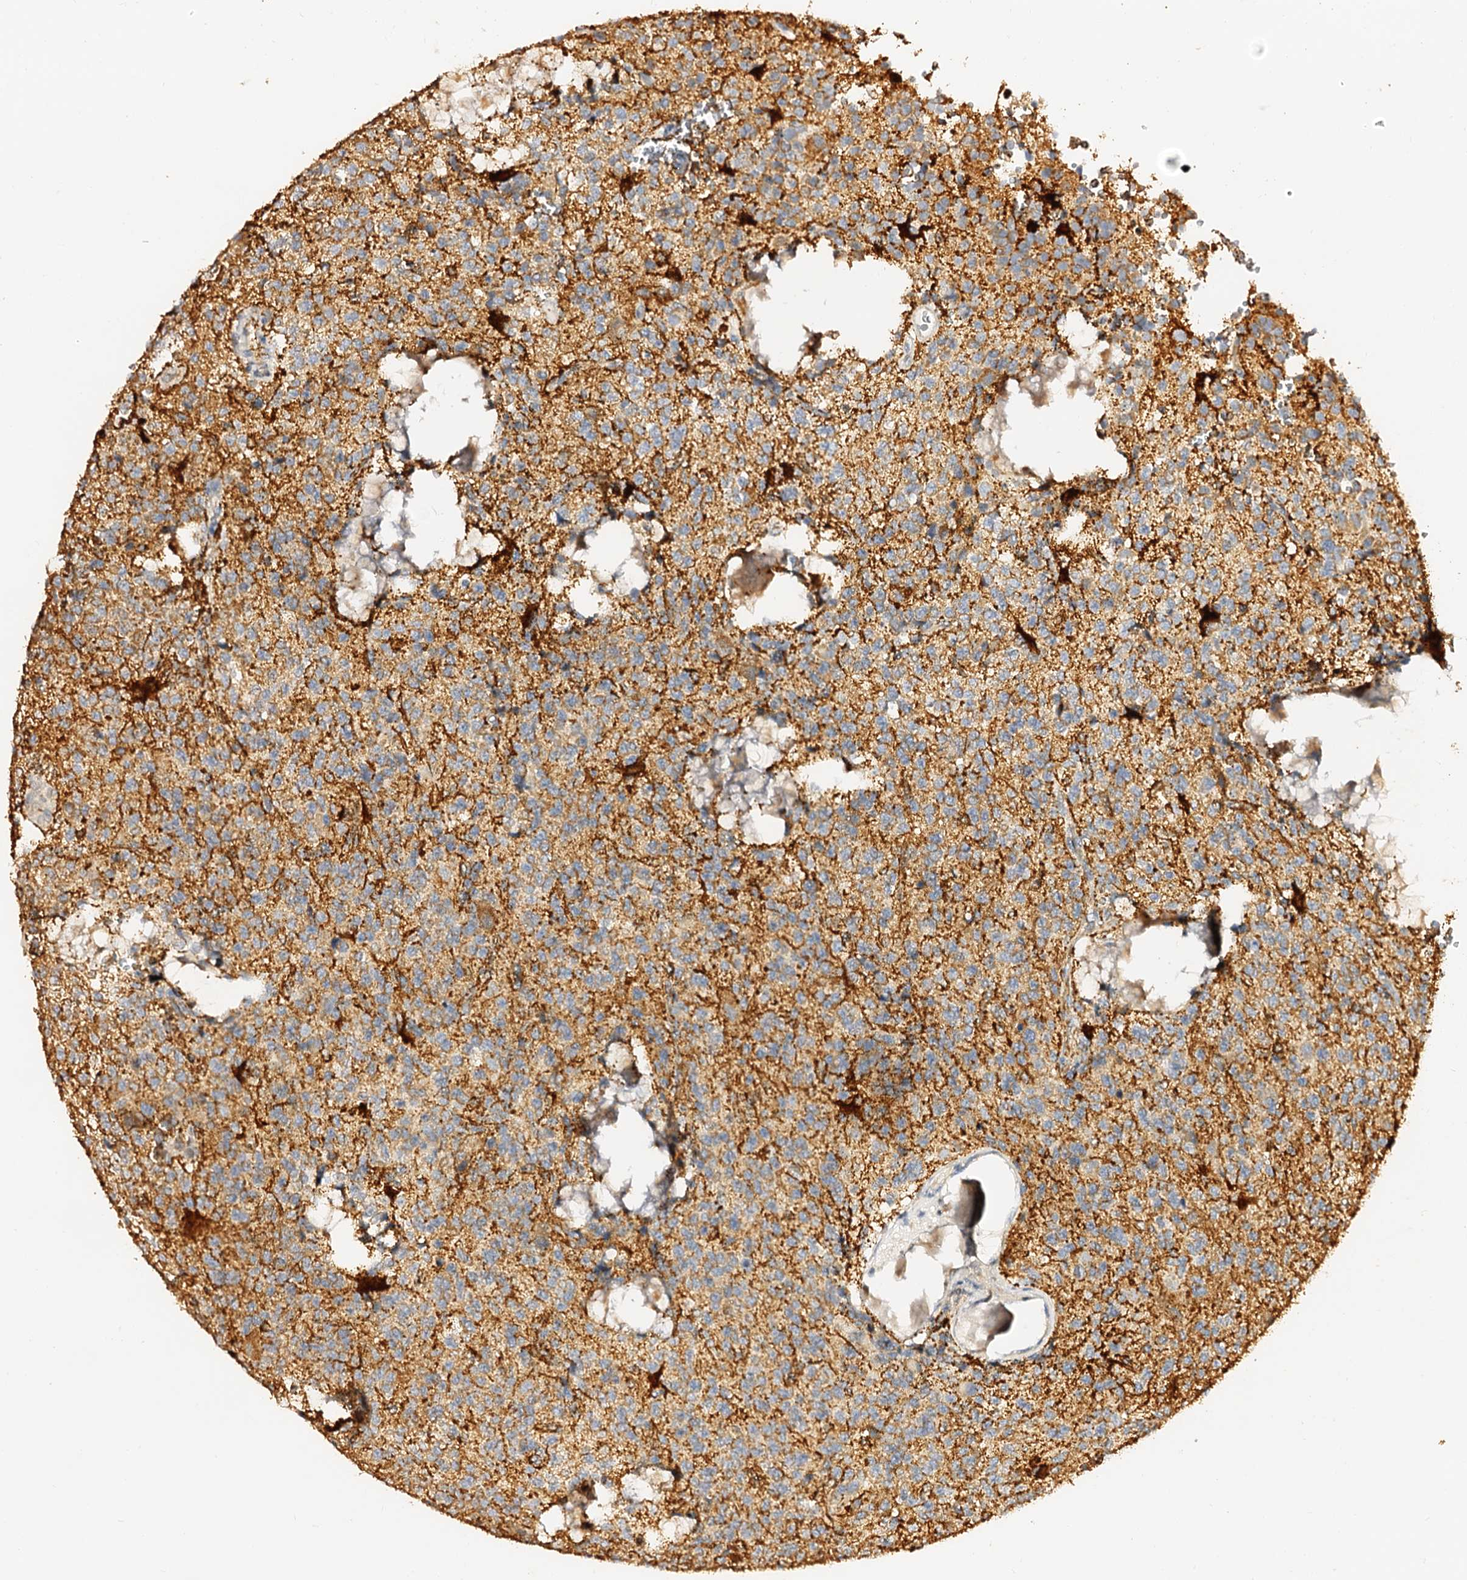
{"staining": {"intensity": "moderate", "quantity": "25%-75%", "location": "cytoplasmic/membranous"}, "tissue": "glioma", "cell_type": "Tumor cells", "image_type": "cancer", "snomed": [{"axis": "morphology", "description": "Glioma, malignant, High grade"}, {"axis": "topography", "description": "Brain"}], "caption": "Malignant high-grade glioma was stained to show a protein in brown. There is medium levels of moderate cytoplasmic/membranous expression in approximately 25%-75% of tumor cells. (brown staining indicates protein expression, while blue staining denotes nuclei).", "gene": "MAOB", "patient": {"sex": "female", "age": 62}}